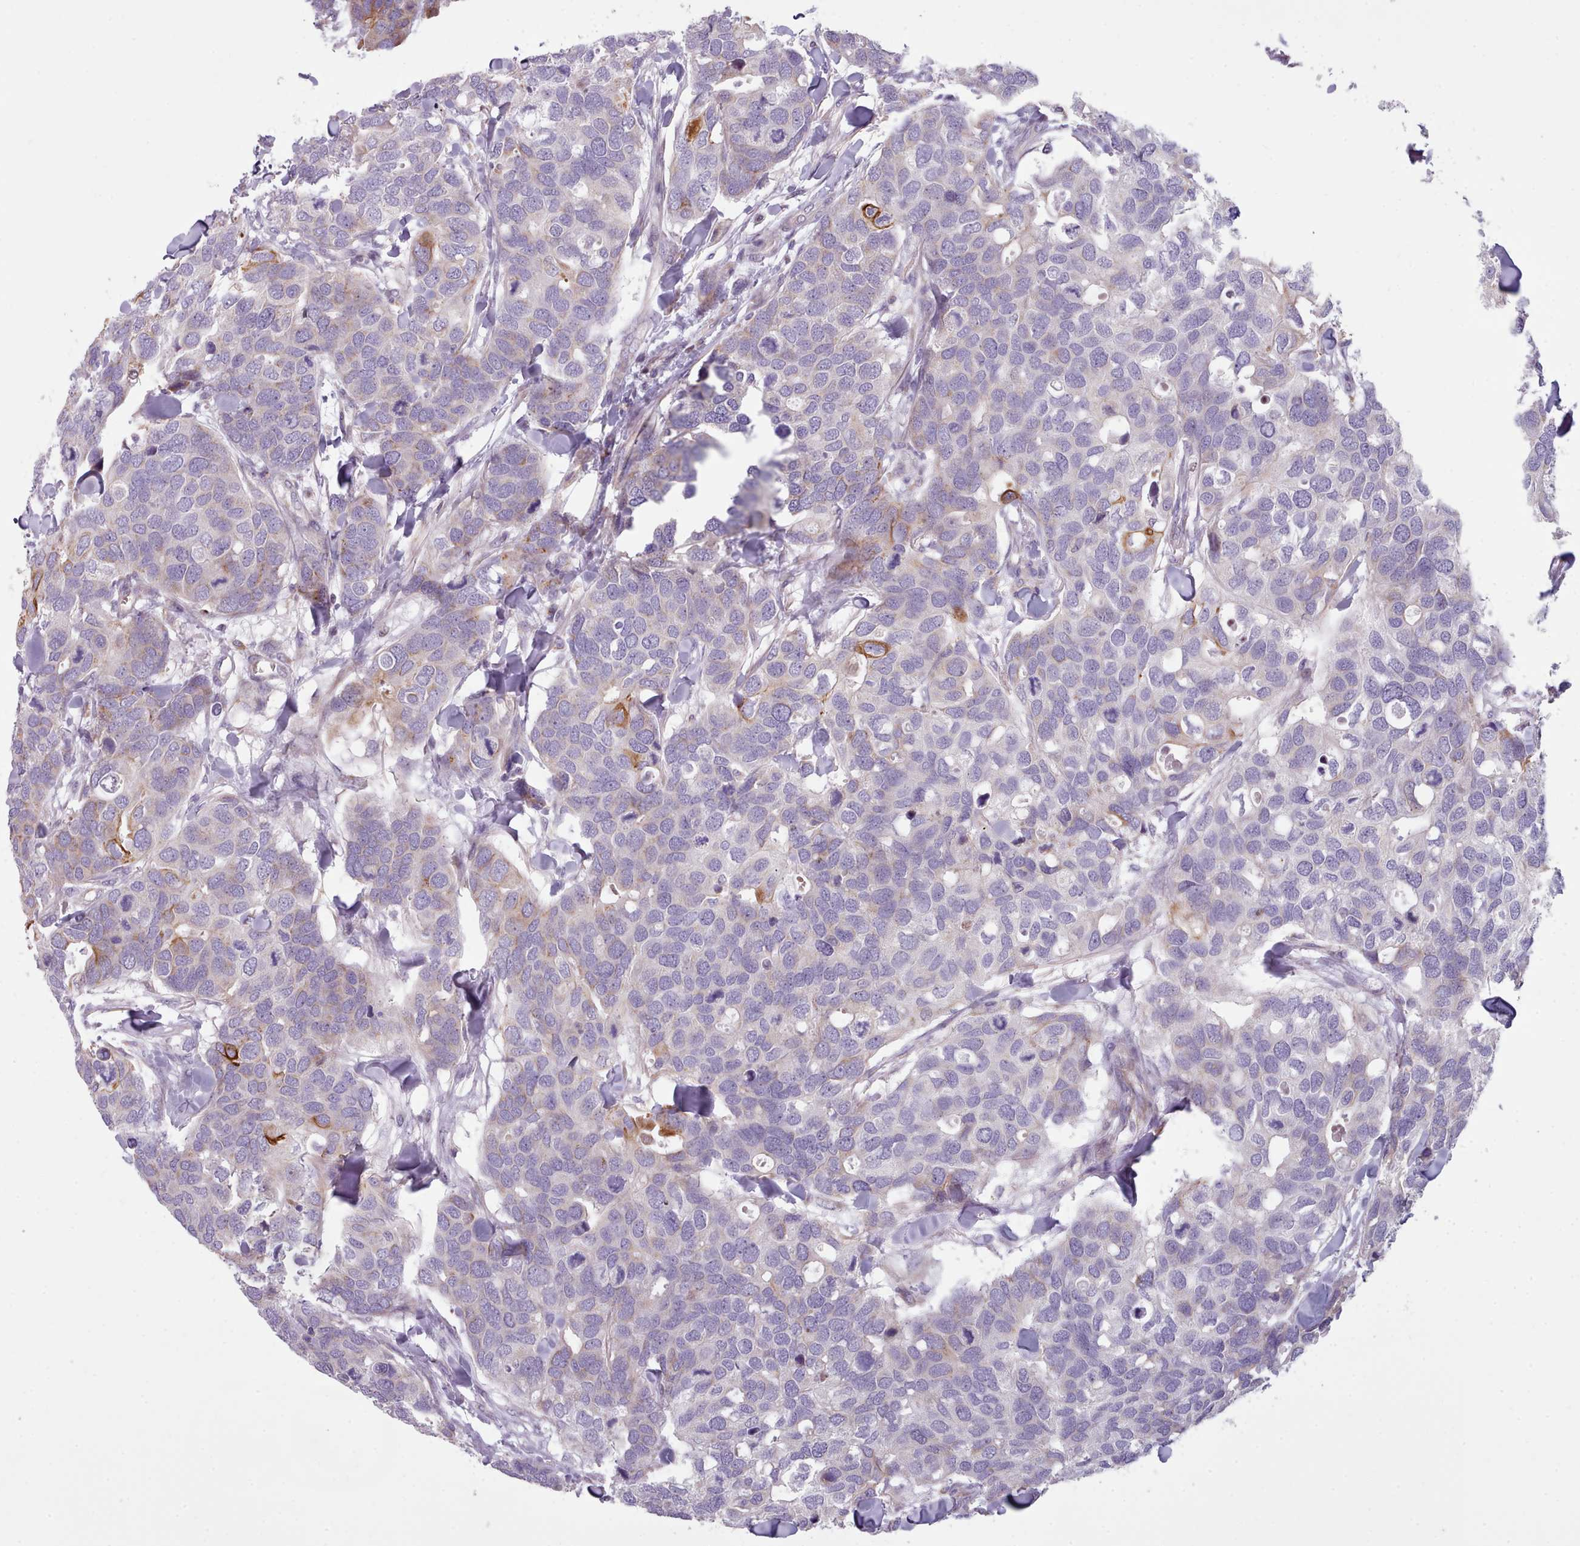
{"staining": {"intensity": "moderate", "quantity": "<25%", "location": "cytoplasmic/membranous"}, "tissue": "breast cancer", "cell_type": "Tumor cells", "image_type": "cancer", "snomed": [{"axis": "morphology", "description": "Duct carcinoma"}, {"axis": "topography", "description": "Breast"}], "caption": "A brown stain labels moderate cytoplasmic/membranous positivity of a protein in human breast cancer (invasive ductal carcinoma) tumor cells.", "gene": "SLC52A3", "patient": {"sex": "female", "age": 83}}